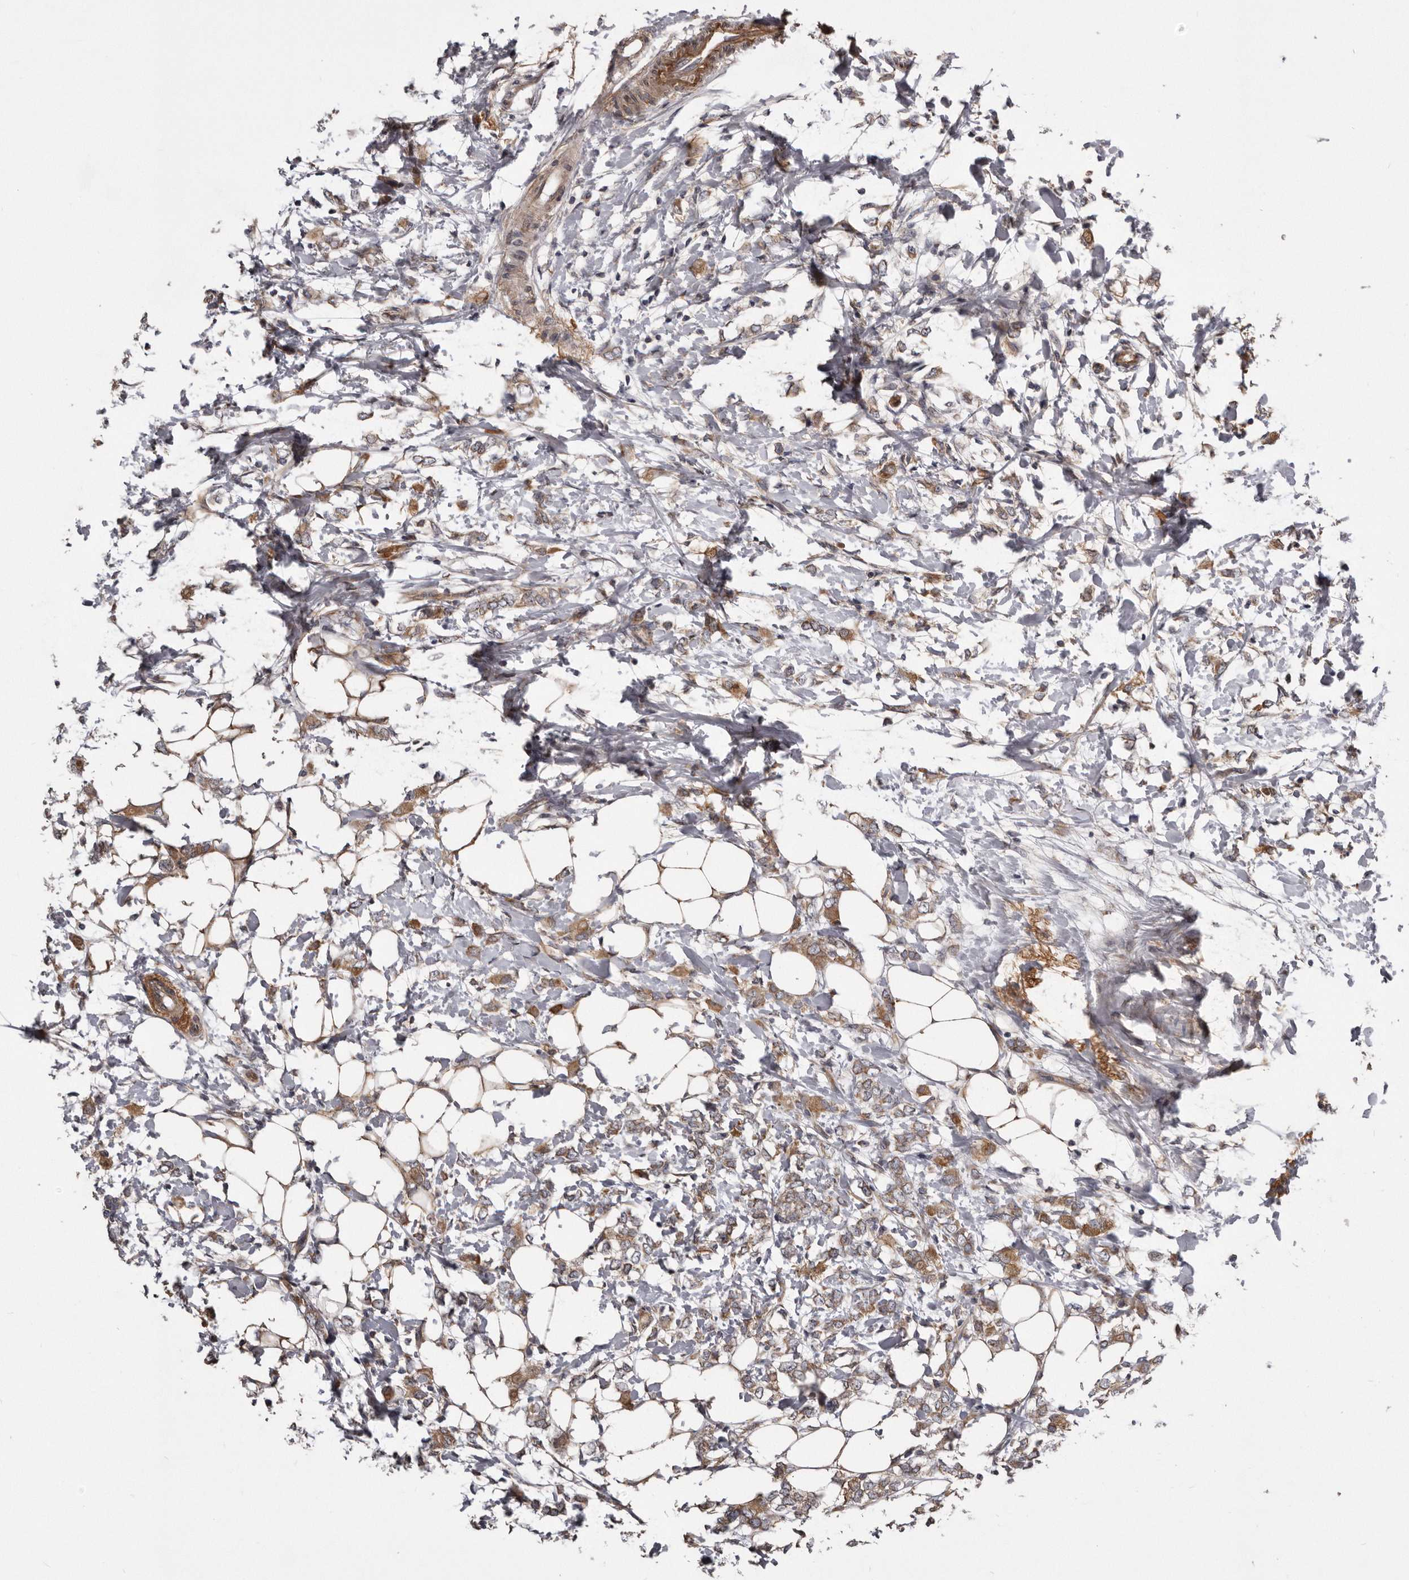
{"staining": {"intensity": "moderate", "quantity": ">75%", "location": "cytoplasmic/membranous"}, "tissue": "breast cancer", "cell_type": "Tumor cells", "image_type": "cancer", "snomed": [{"axis": "morphology", "description": "Normal tissue, NOS"}, {"axis": "morphology", "description": "Lobular carcinoma"}, {"axis": "topography", "description": "Breast"}], "caption": "An immunohistochemistry (IHC) image of tumor tissue is shown. Protein staining in brown shows moderate cytoplasmic/membranous positivity in breast cancer within tumor cells. The protein of interest is stained brown, and the nuclei are stained in blue (DAB (3,3'-diaminobenzidine) IHC with brightfield microscopy, high magnification).", "gene": "ARMCX1", "patient": {"sex": "female", "age": 47}}